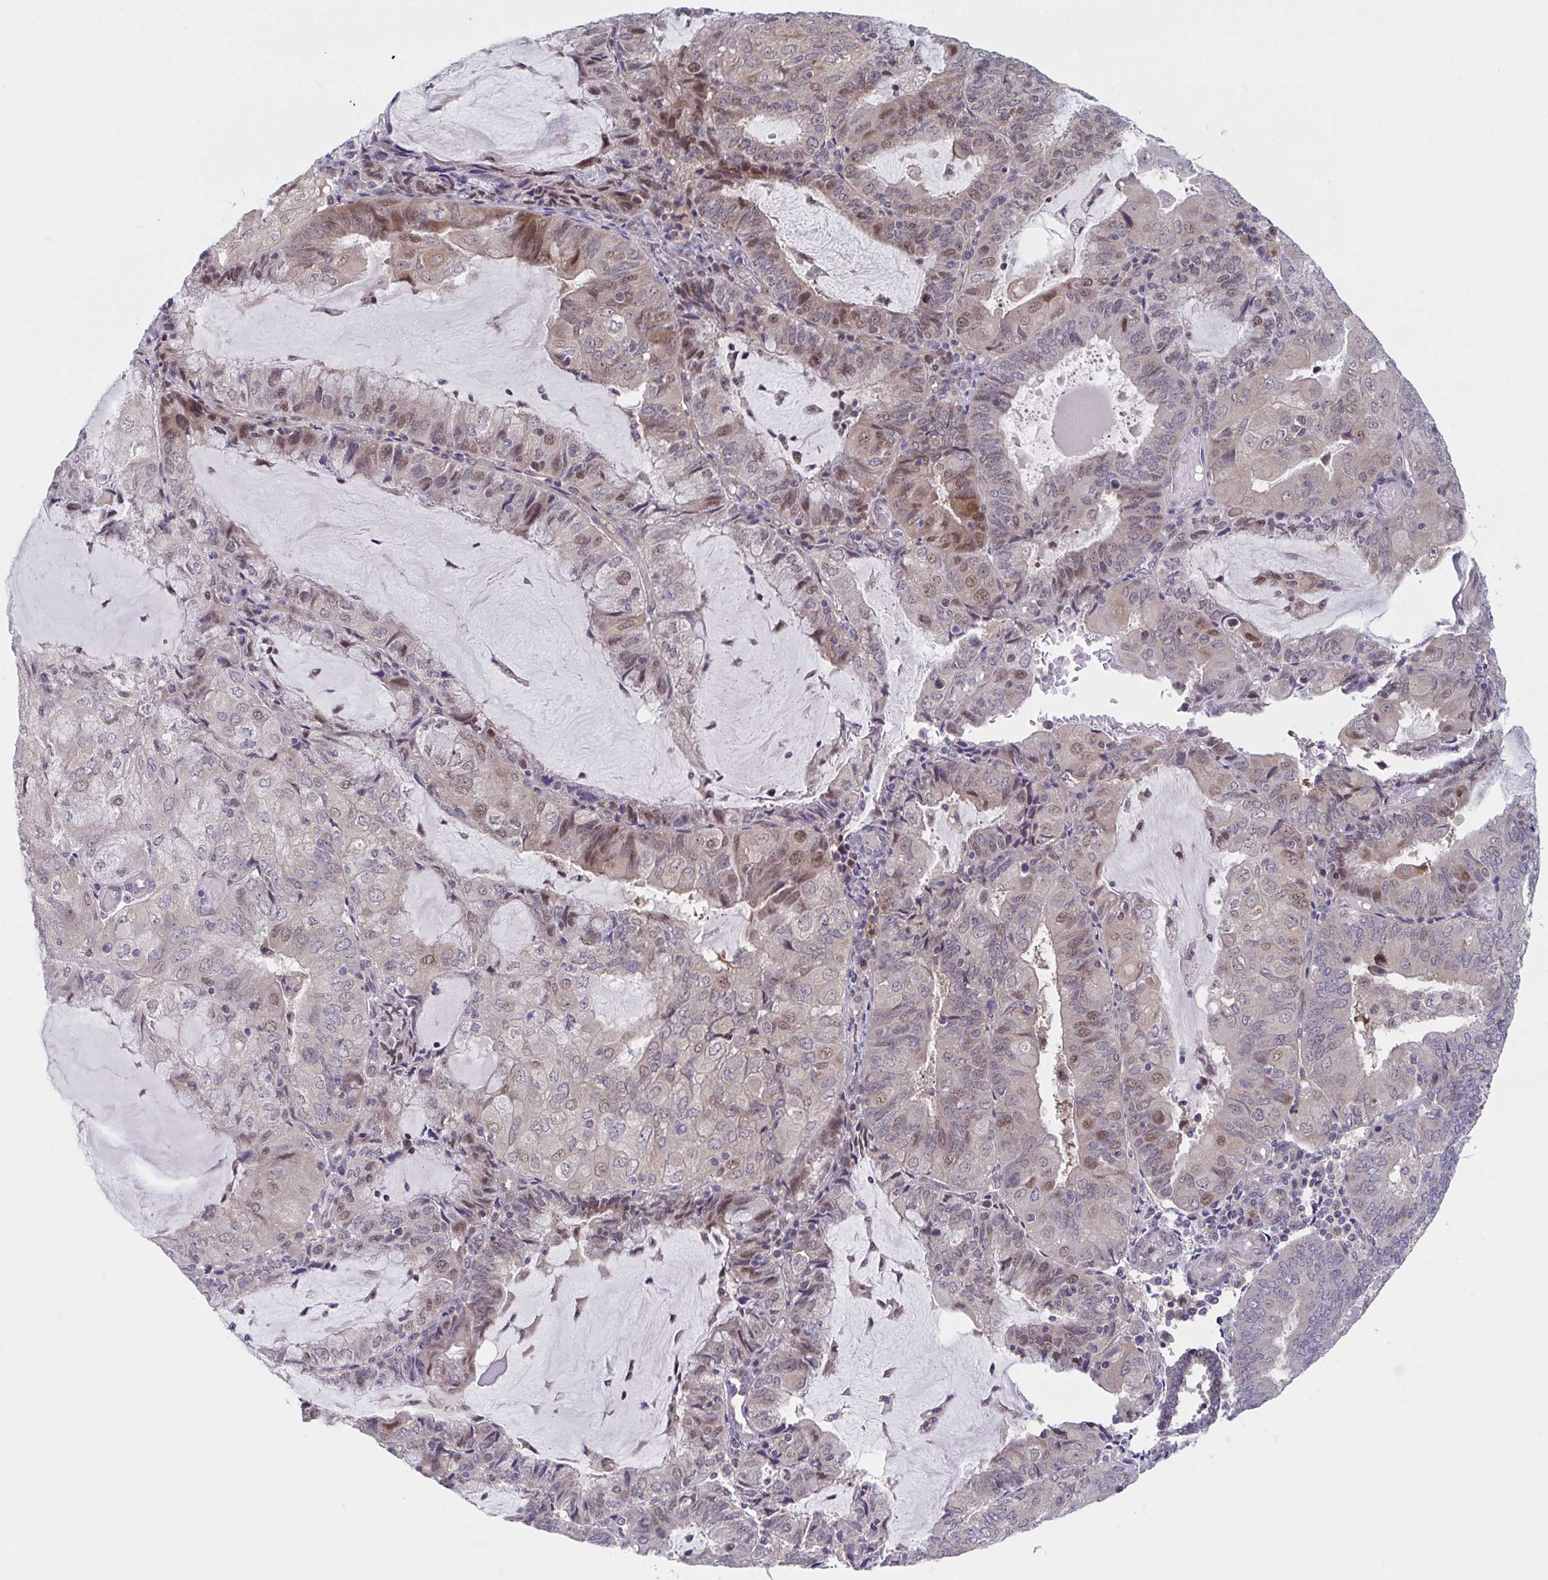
{"staining": {"intensity": "moderate", "quantity": "25%-75%", "location": "nuclear"}, "tissue": "endometrial cancer", "cell_type": "Tumor cells", "image_type": "cancer", "snomed": [{"axis": "morphology", "description": "Adenocarcinoma, NOS"}, {"axis": "topography", "description": "Endometrium"}], "caption": "There is medium levels of moderate nuclear expression in tumor cells of endometrial adenocarcinoma, as demonstrated by immunohistochemical staining (brown color).", "gene": "RIOK1", "patient": {"sex": "female", "age": 81}}